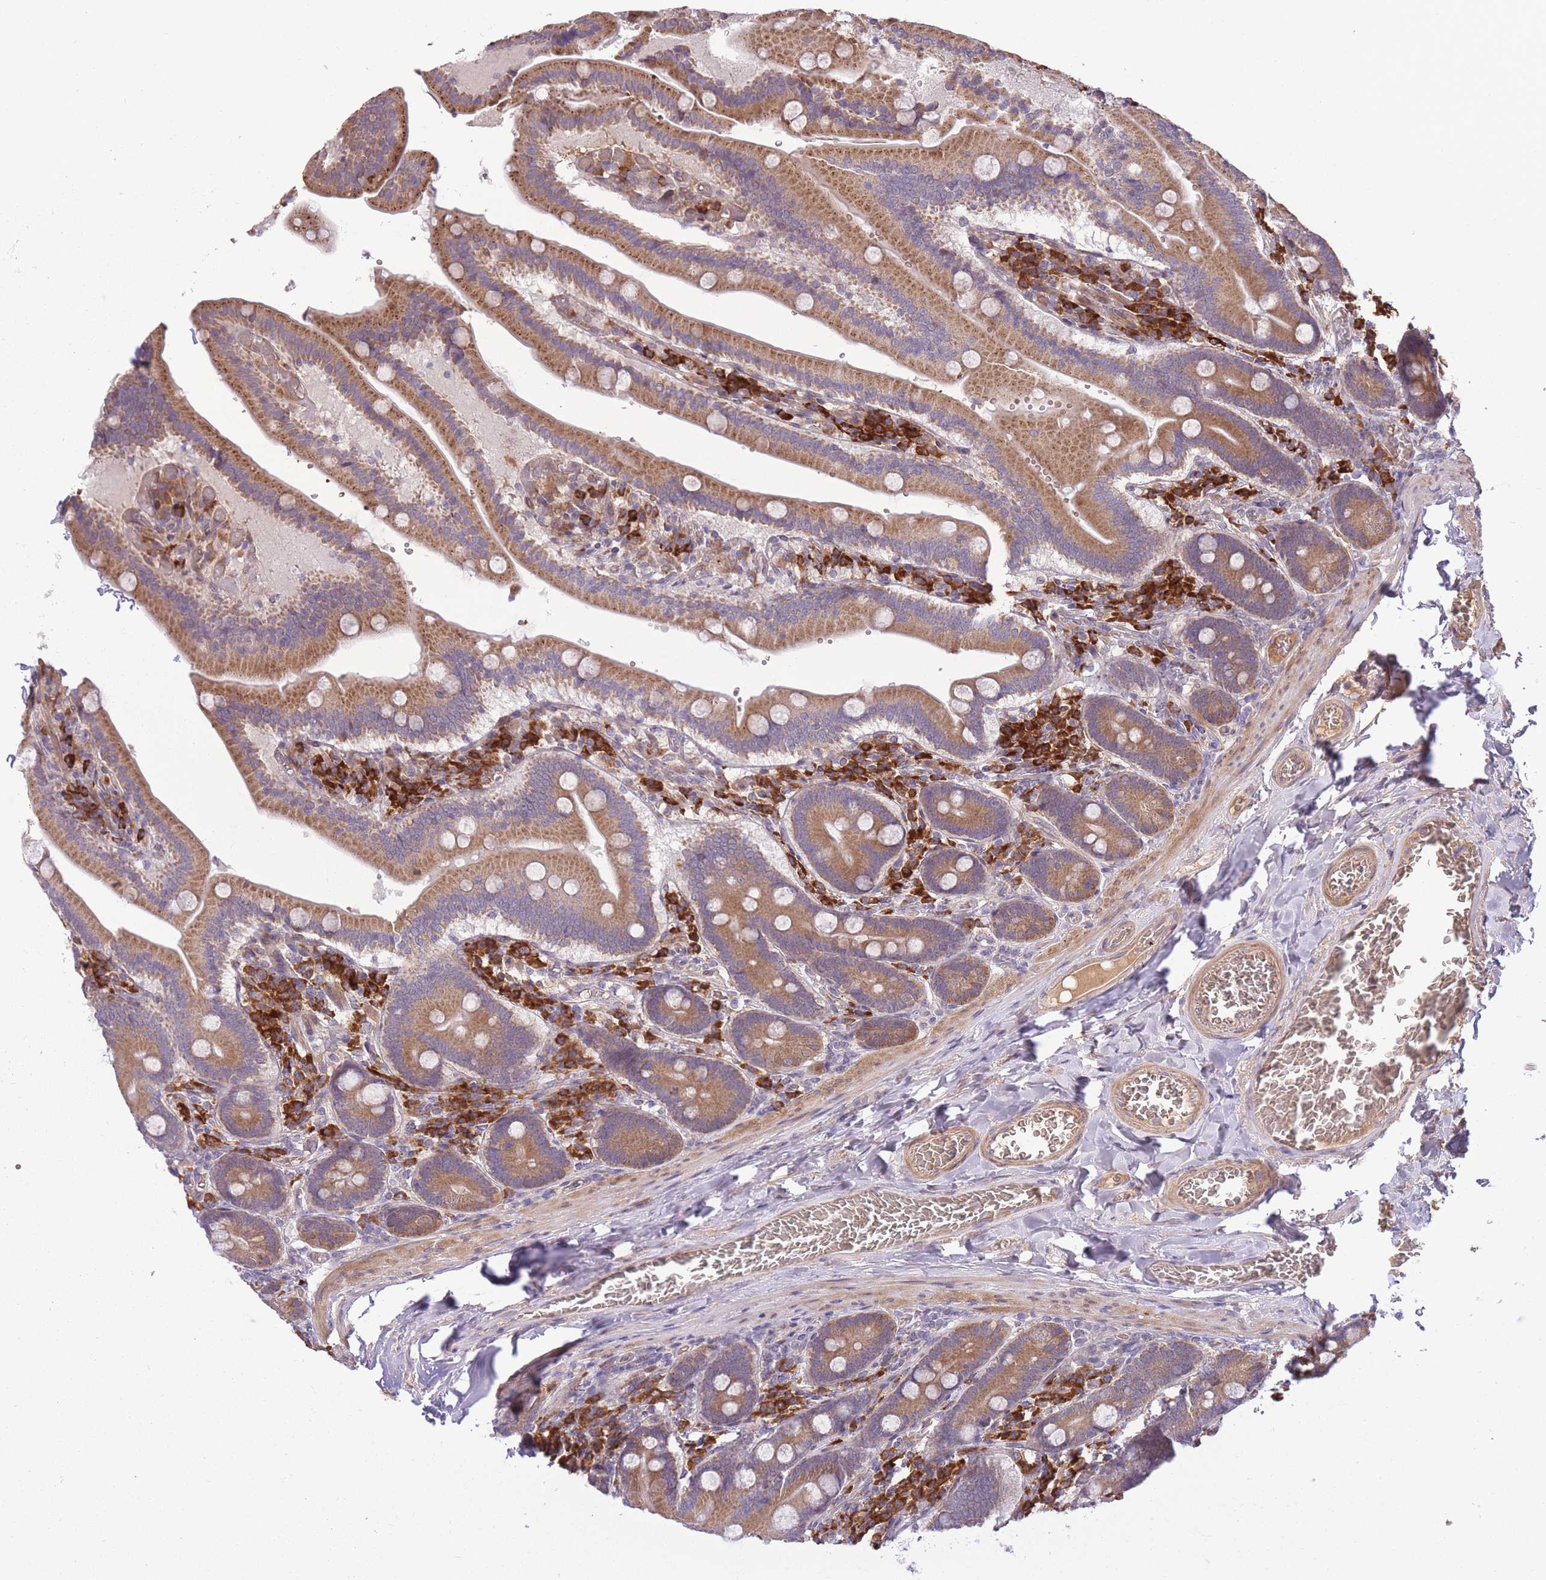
{"staining": {"intensity": "moderate", "quantity": ">75%", "location": "cytoplasmic/membranous"}, "tissue": "duodenum", "cell_type": "Glandular cells", "image_type": "normal", "snomed": [{"axis": "morphology", "description": "Normal tissue, NOS"}, {"axis": "topography", "description": "Duodenum"}], "caption": "Protein staining by IHC displays moderate cytoplasmic/membranous staining in about >75% of glandular cells in normal duodenum.", "gene": "POLR3F", "patient": {"sex": "female", "age": 62}}